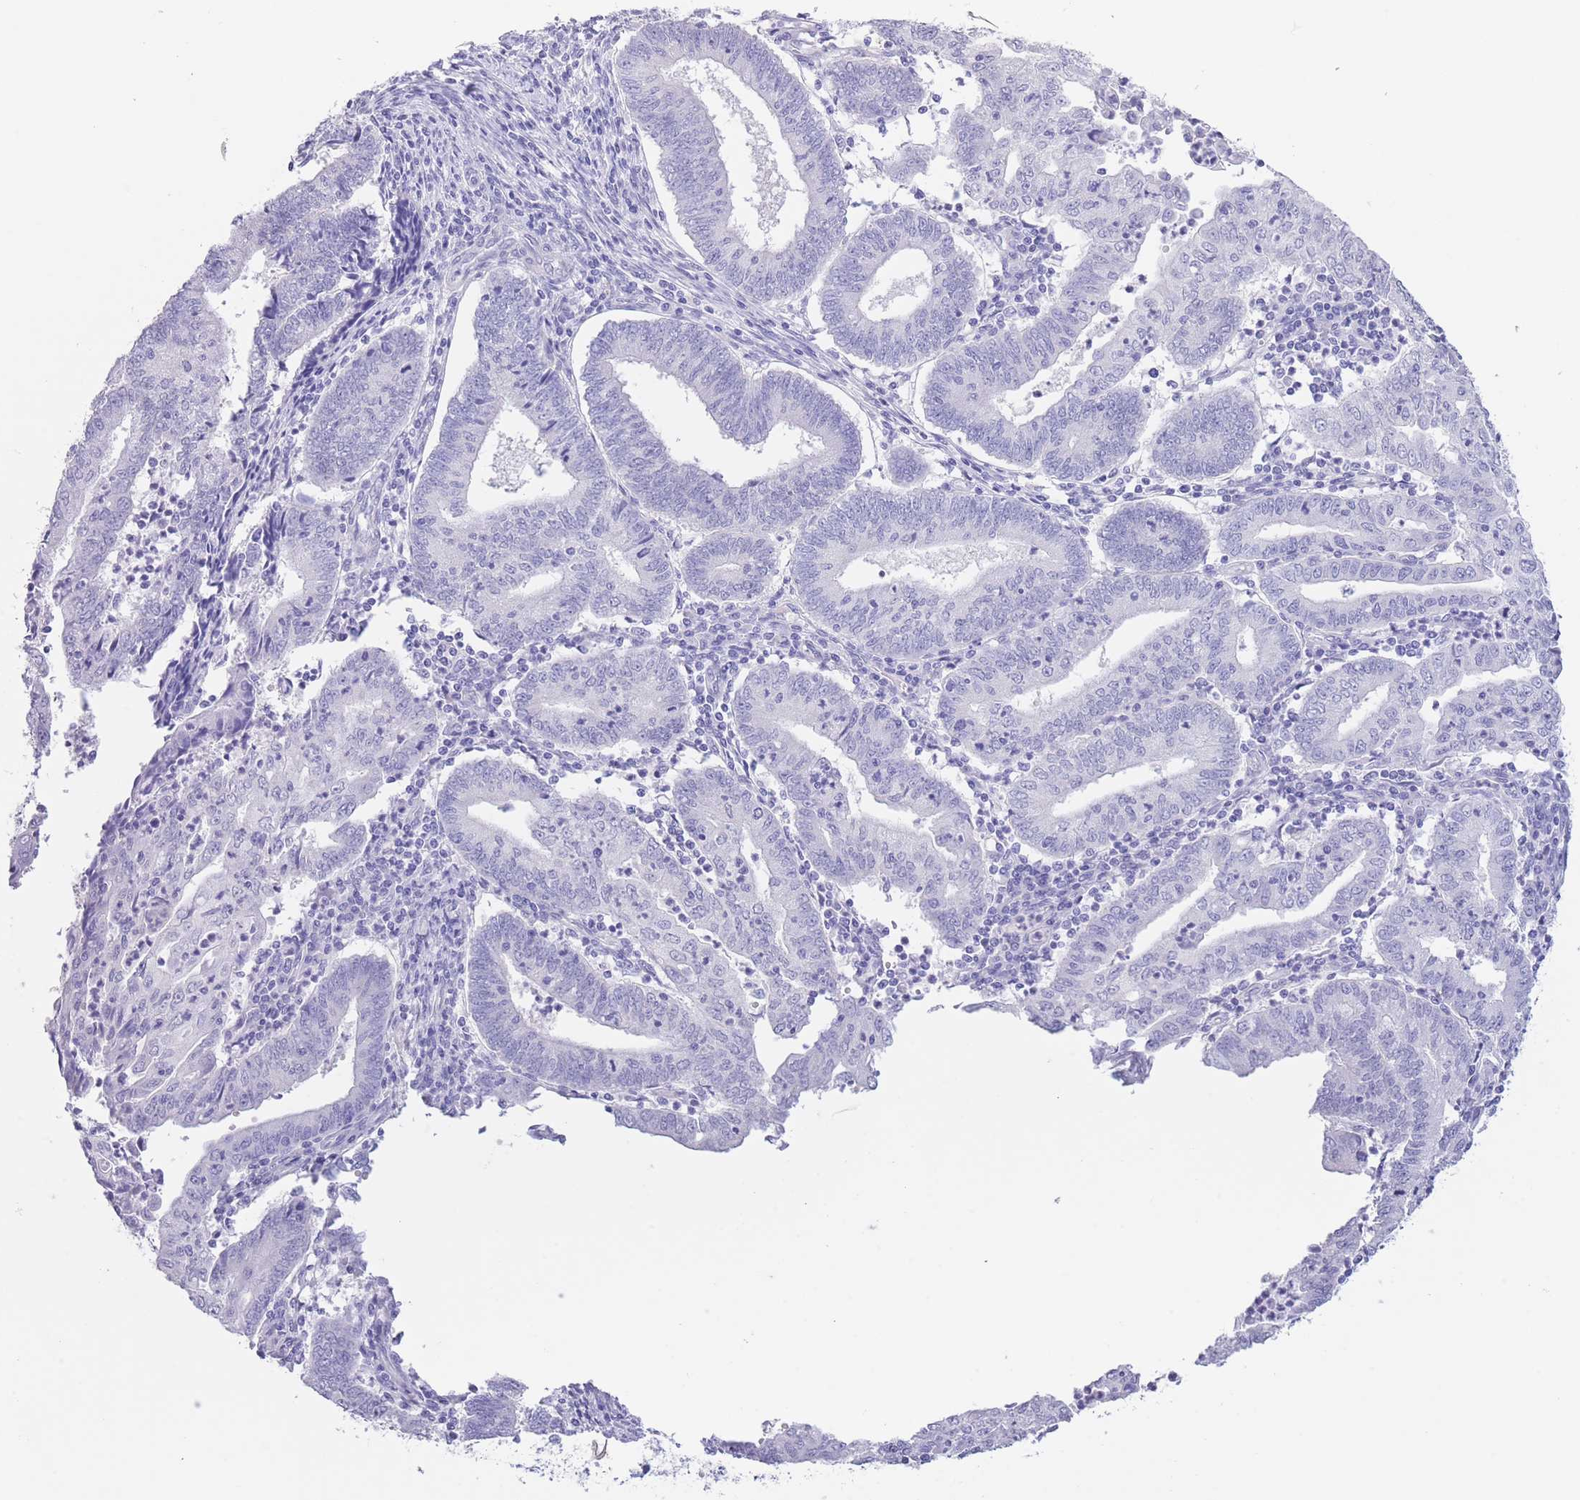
{"staining": {"intensity": "negative", "quantity": "none", "location": "none"}, "tissue": "endometrial cancer", "cell_type": "Tumor cells", "image_type": "cancer", "snomed": [{"axis": "morphology", "description": "Adenocarcinoma, NOS"}, {"axis": "topography", "description": "Endometrium"}], "caption": "DAB immunohistochemical staining of endometrial cancer displays no significant staining in tumor cells. Nuclei are stained in blue.", "gene": "PKLR", "patient": {"sex": "female", "age": 60}}